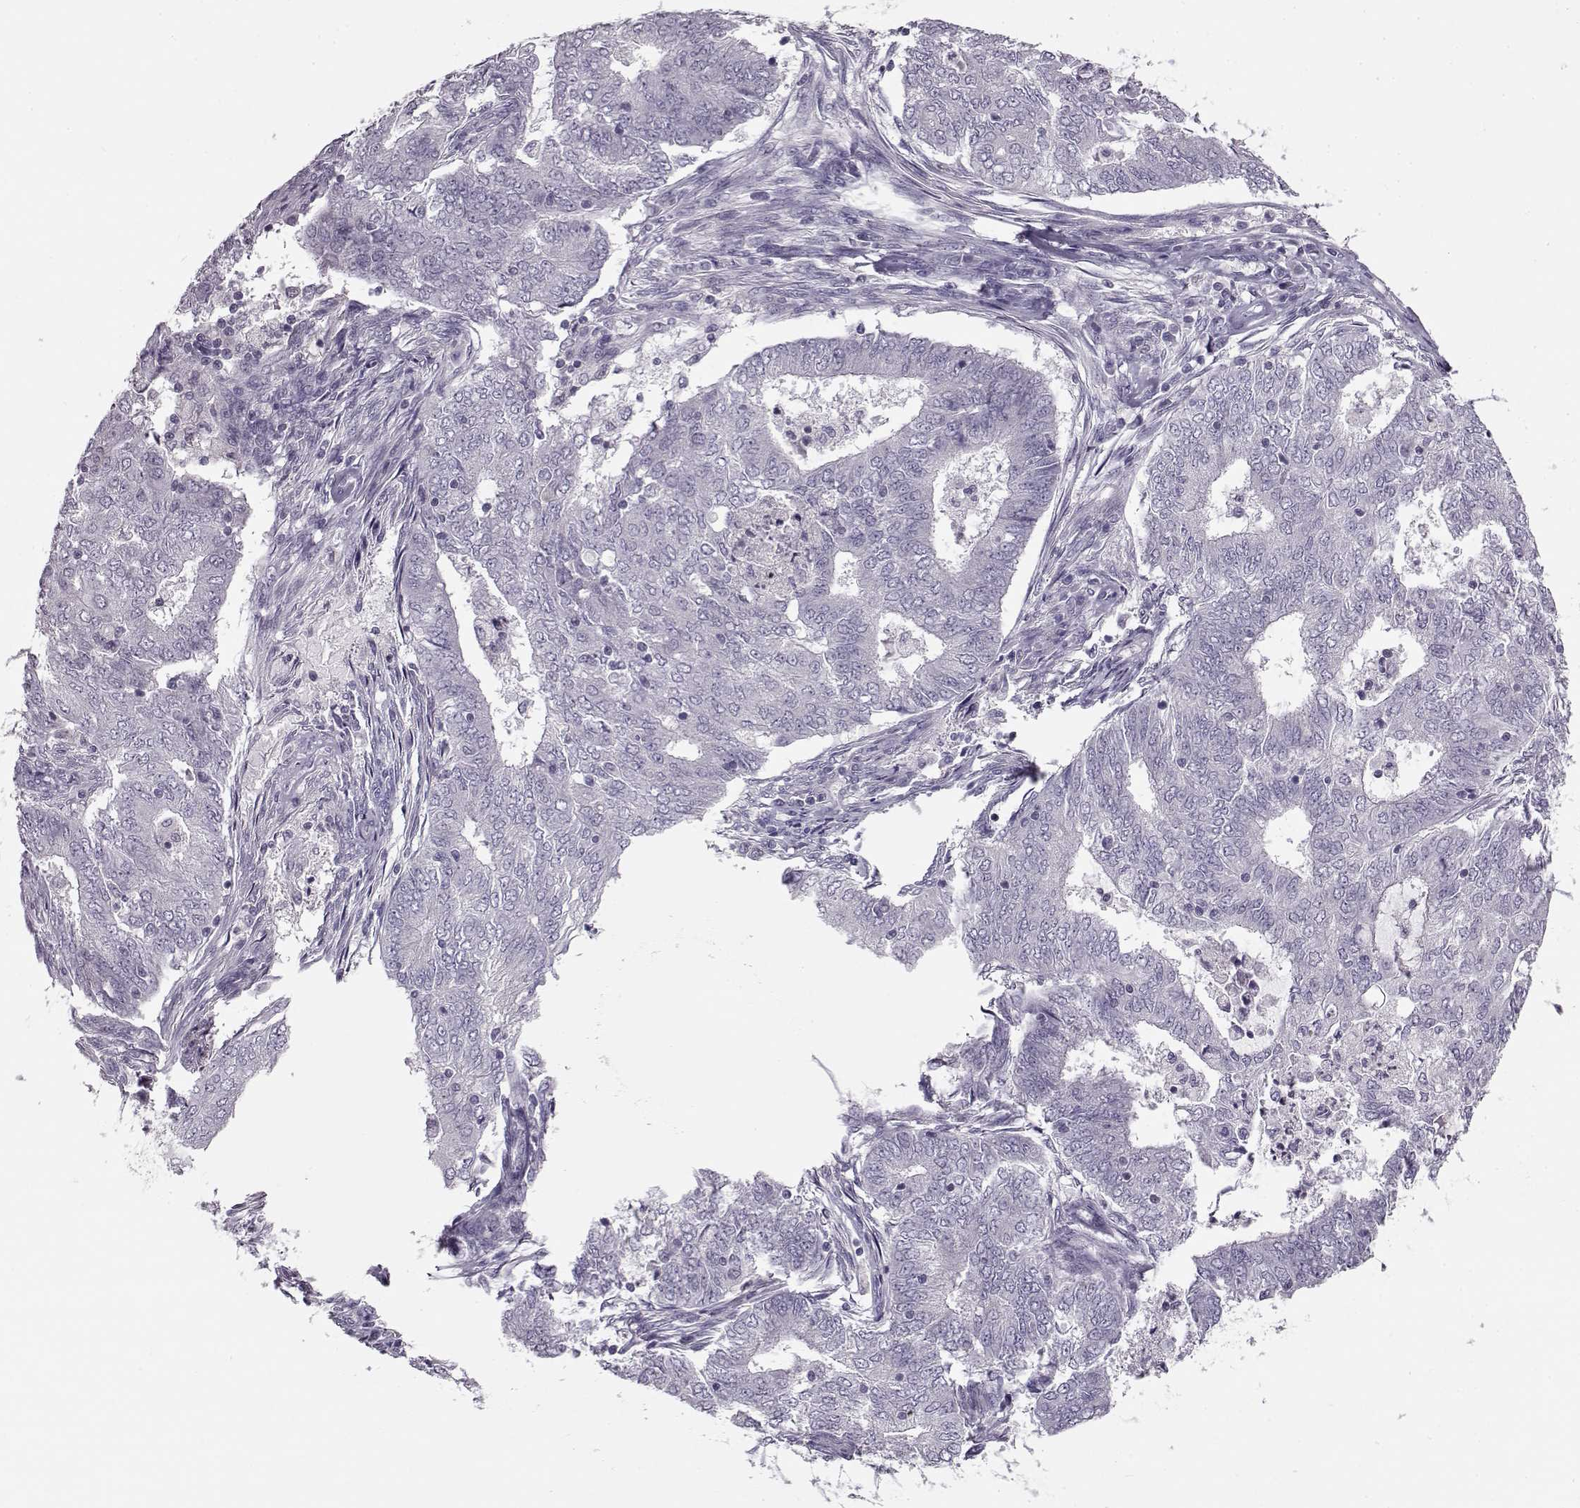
{"staining": {"intensity": "negative", "quantity": "none", "location": "none"}, "tissue": "endometrial cancer", "cell_type": "Tumor cells", "image_type": "cancer", "snomed": [{"axis": "morphology", "description": "Adenocarcinoma, NOS"}, {"axis": "topography", "description": "Endometrium"}], "caption": "This is a histopathology image of IHC staining of endometrial cancer, which shows no staining in tumor cells.", "gene": "RP1L1", "patient": {"sex": "female", "age": 62}}